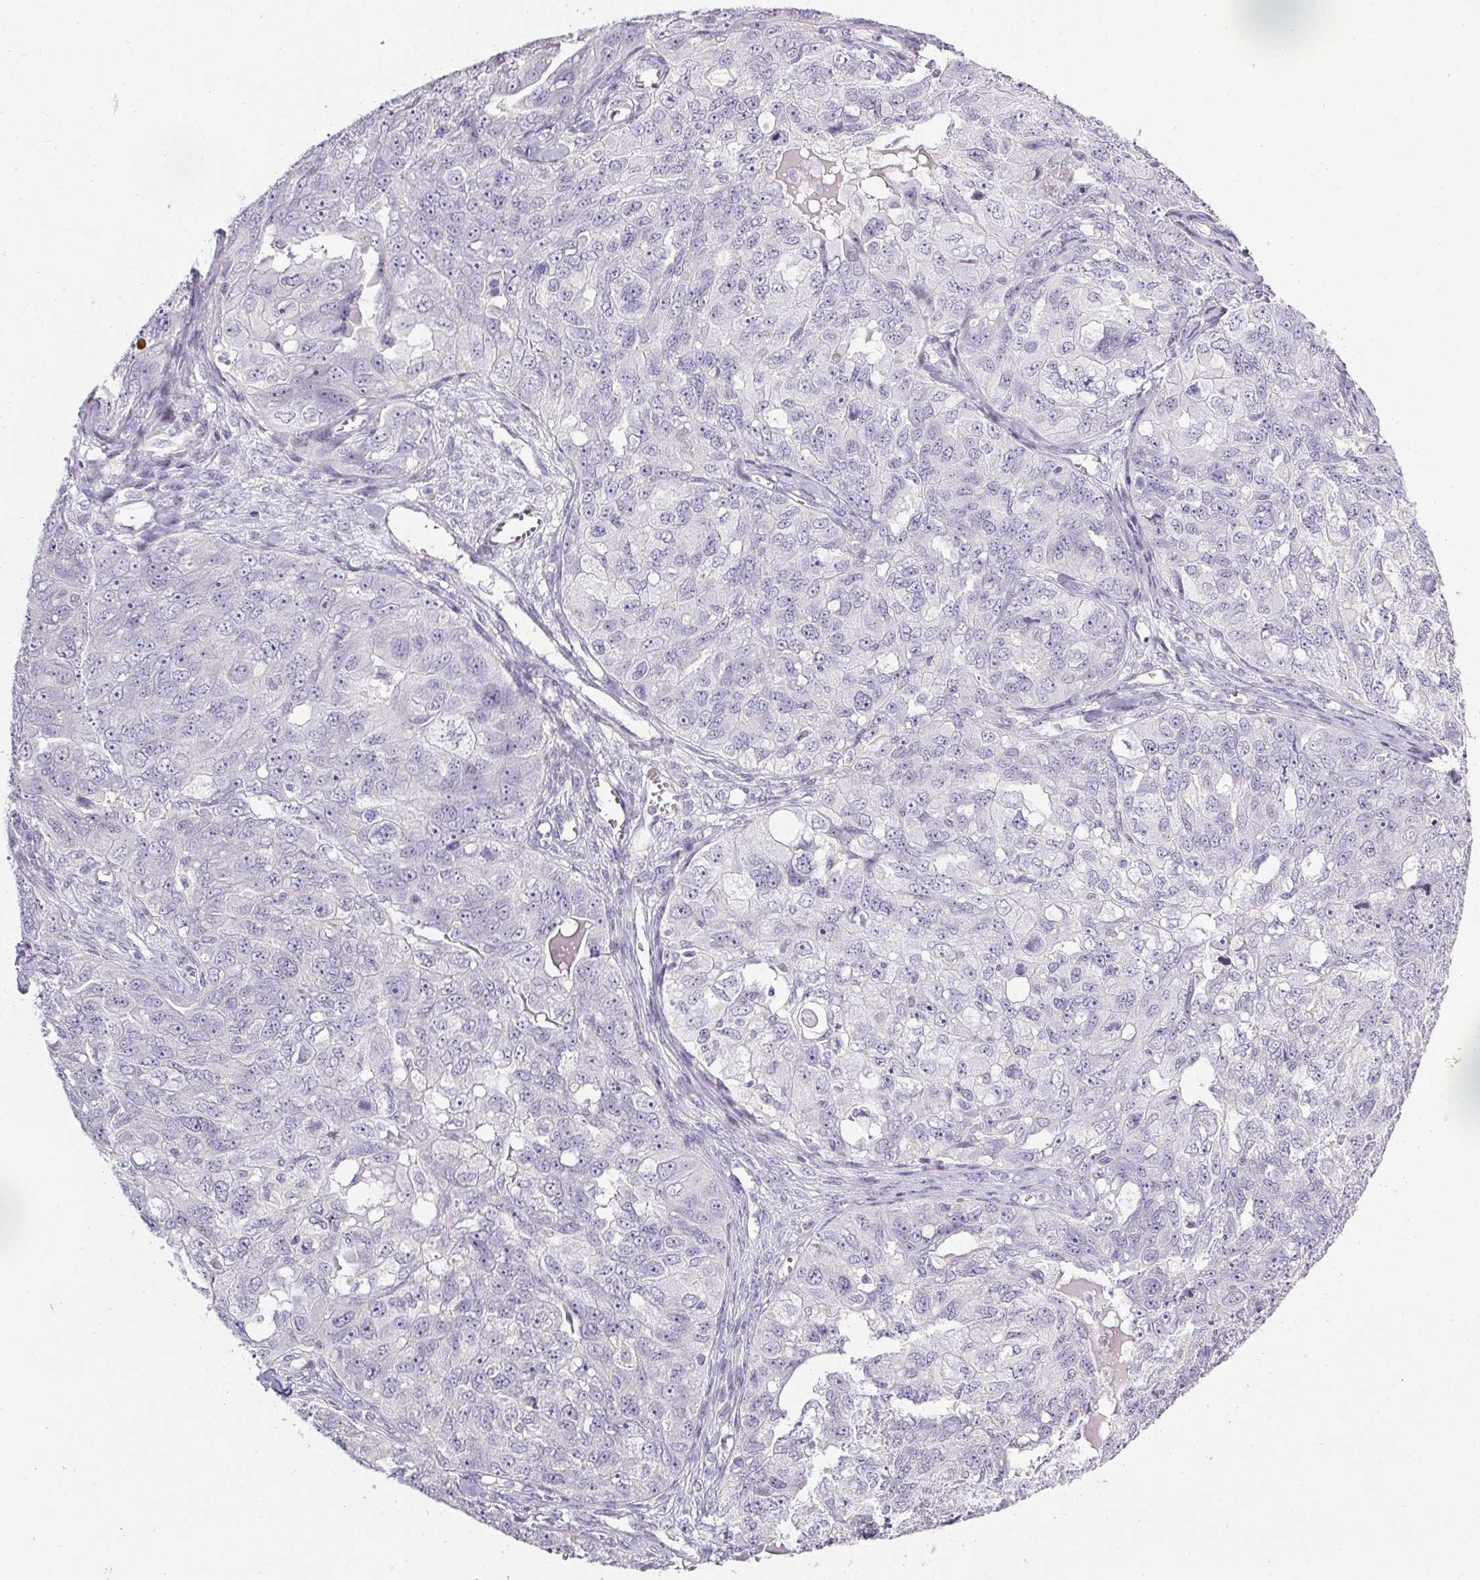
{"staining": {"intensity": "negative", "quantity": "none", "location": "none"}, "tissue": "ovarian cancer", "cell_type": "Tumor cells", "image_type": "cancer", "snomed": [{"axis": "morphology", "description": "Carcinoma, endometroid"}, {"axis": "topography", "description": "Ovary"}], "caption": "High power microscopy photomicrograph of an immunohistochemistry (IHC) micrograph of ovarian cancer (endometroid carcinoma), revealing no significant staining in tumor cells.", "gene": "PMEL", "patient": {"sex": "female", "age": 70}}